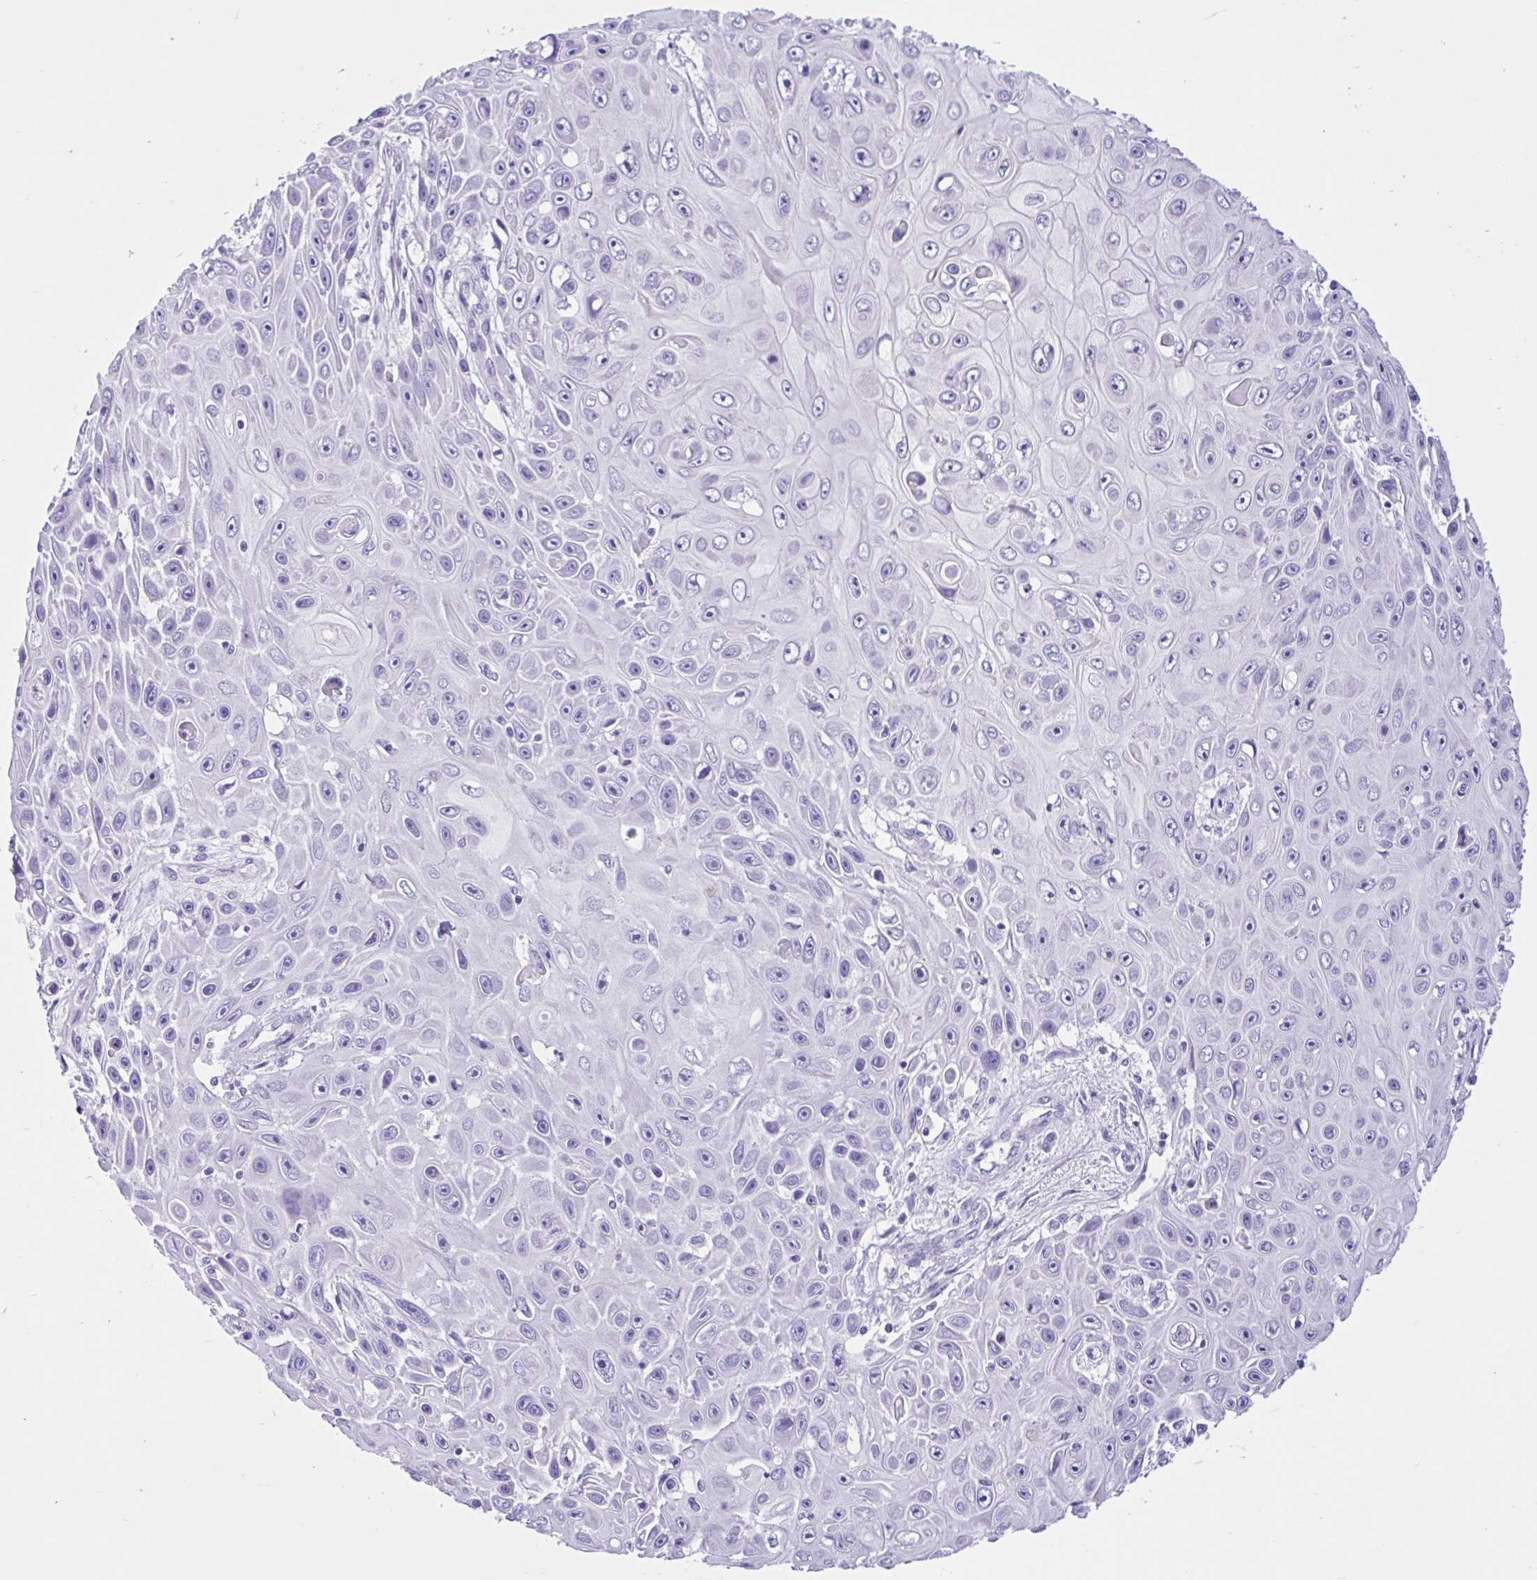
{"staining": {"intensity": "negative", "quantity": "none", "location": "none"}, "tissue": "skin cancer", "cell_type": "Tumor cells", "image_type": "cancer", "snomed": [{"axis": "morphology", "description": "Squamous cell carcinoma, NOS"}, {"axis": "topography", "description": "Skin"}], "caption": "High magnification brightfield microscopy of skin cancer (squamous cell carcinoma) stained with DAB (brown) and counterstained with hematoxylin (blue): tumor cells show no significant expression.", "gene": "IAPP", "patient": {"sex": "male", "age": 82}}